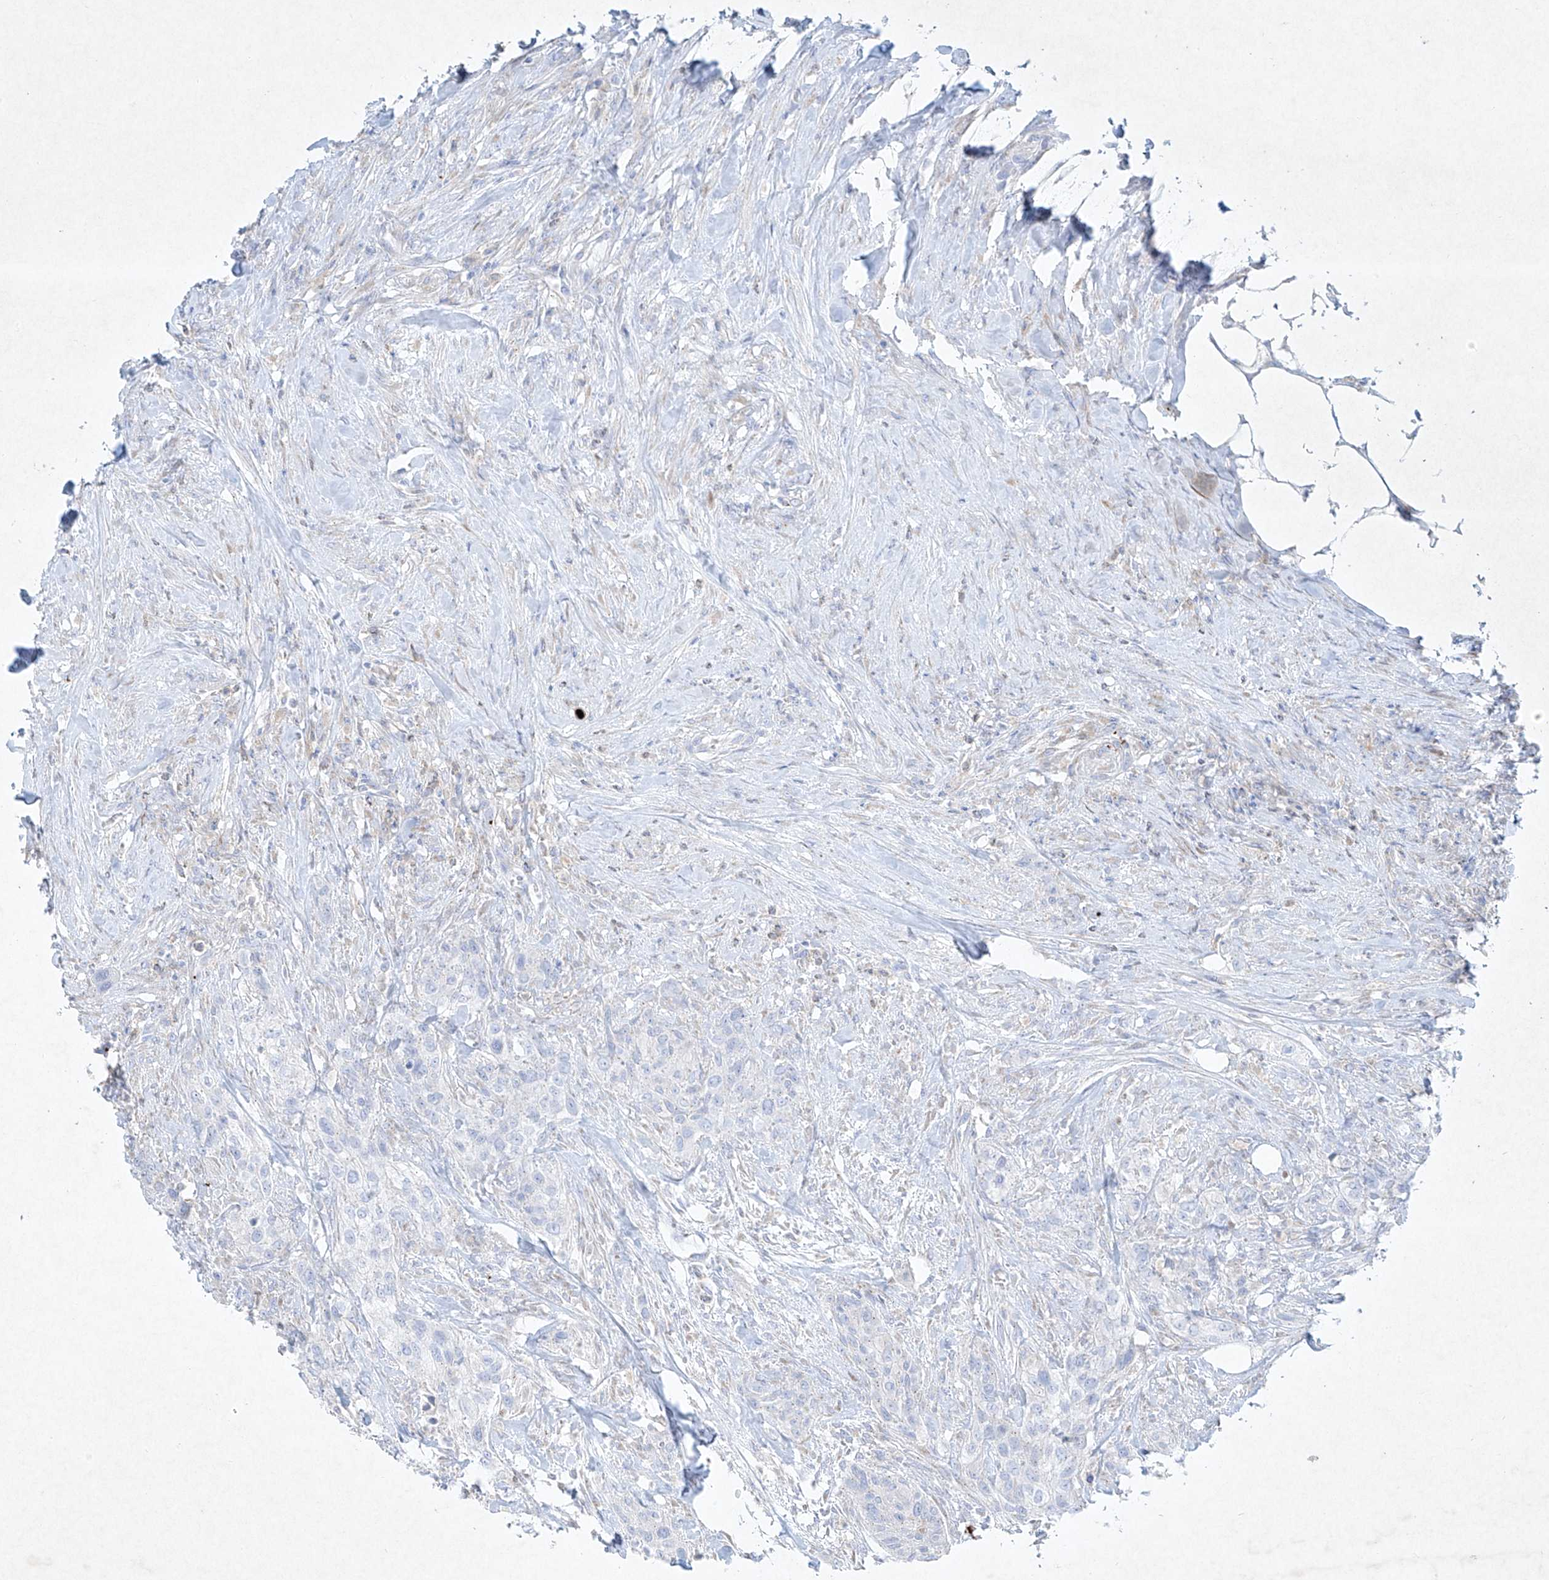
{"staining": {"intensity": "negative", "quantity": "none", "location": "none"}, "tissue": "urothelial cancer", "cell_type": "Tumor cells", "image_type": "cancer", "snomed": [{"axis": "morphology", "description": "Urothelial carcinoma, High grade"}, {"axis": "topography", "description": "Urinary bladder"}], "caption": "The immunohistochemistry image has no significant positivity in tumor cells of urothelial carcinoma (high-grade) tissue. (DAB immunohistochemistry (IHC) with hematoxylin counter stain).", "gene": "PLEK", "patient": {"sex": "male", "age": 35}}